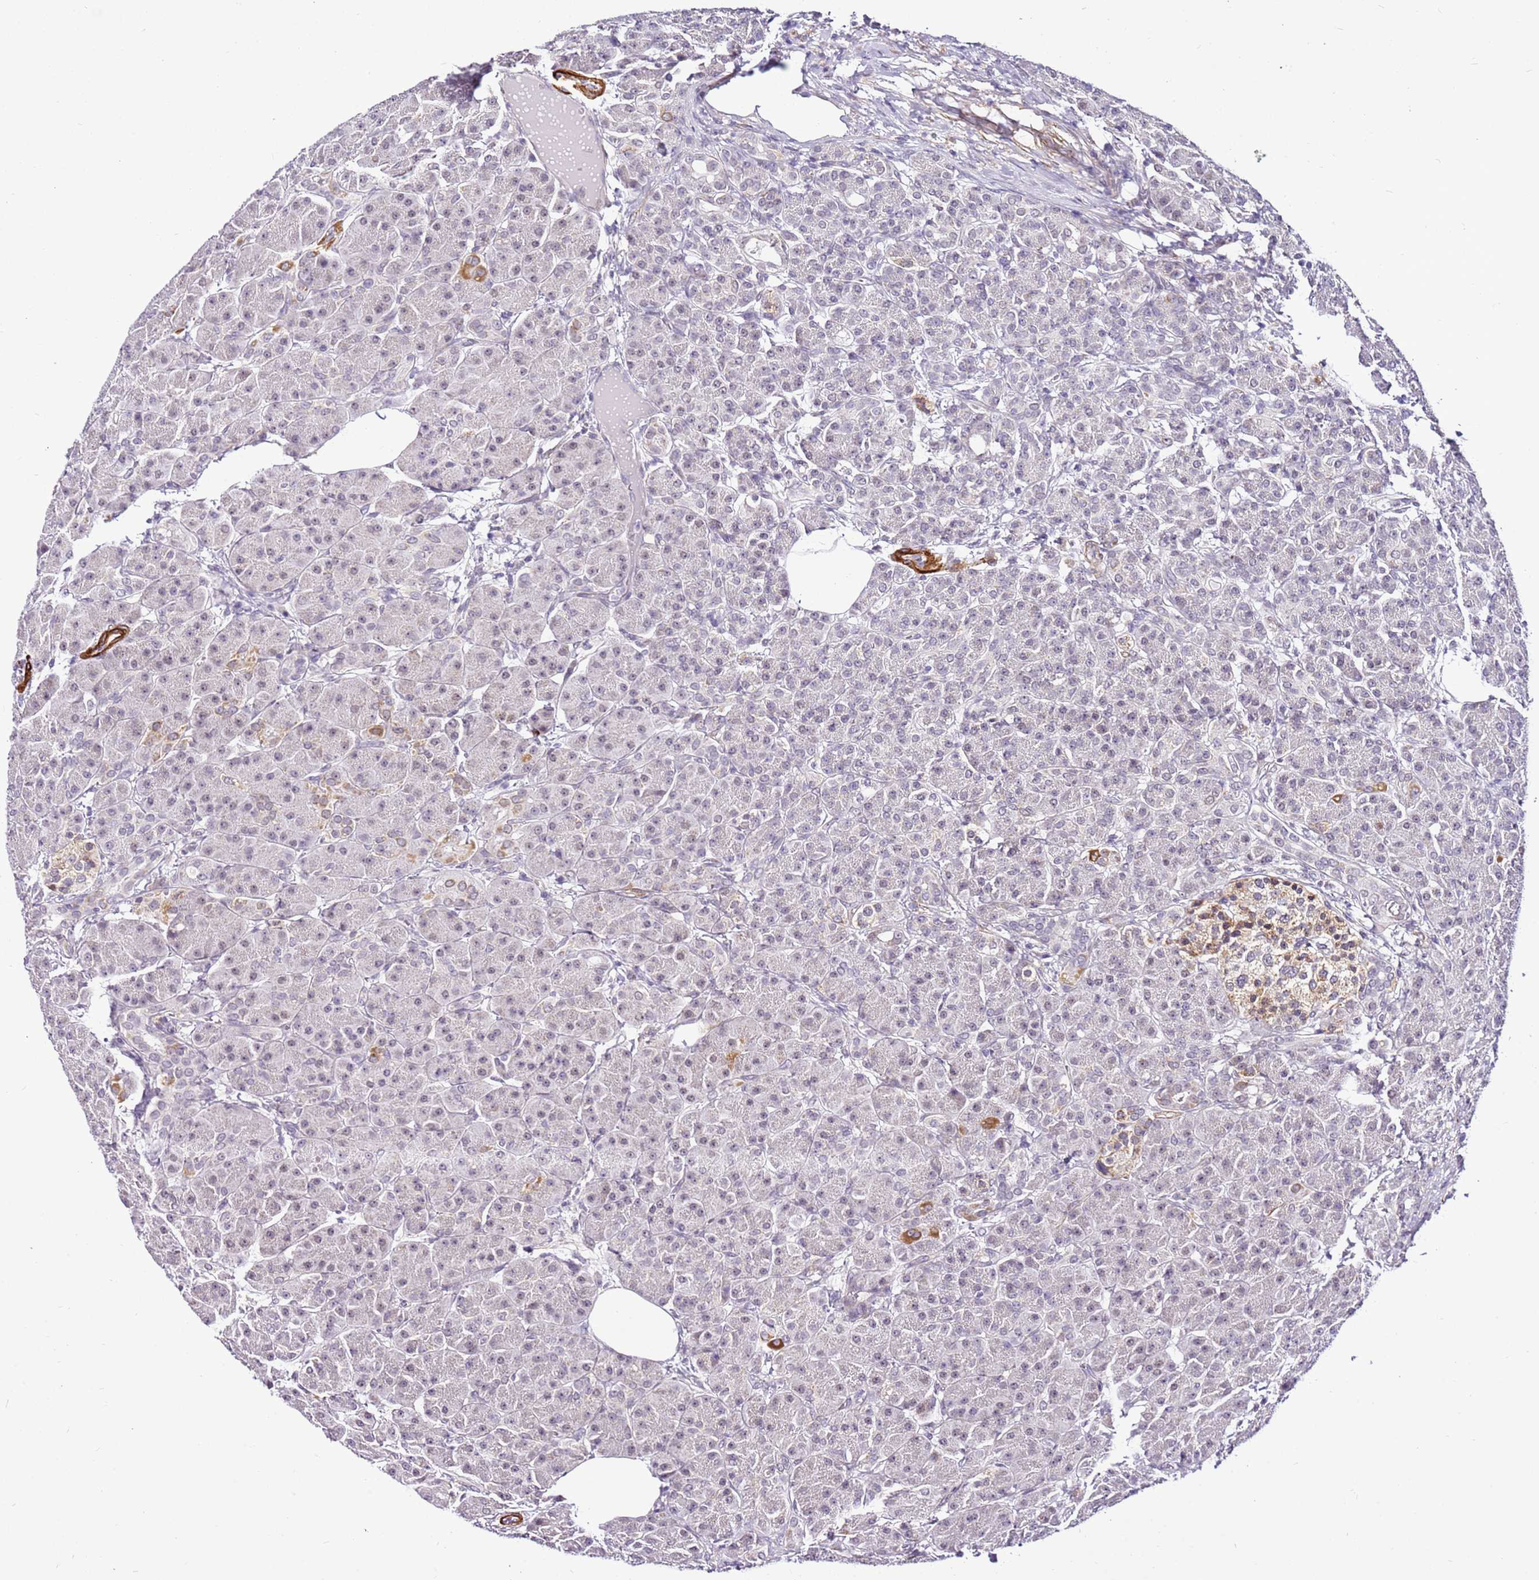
{"staining": {"intensity": "negative", "quantity": "none", "location": "none"}, "tissue": "pancreas", "cell_type": "Exocrine glandular cells", "image_type": "normal", "snomed": [{"axis": "morphology", "description": "Normal tissue, NOS"}, {"axis": "topography", "description": "Pancreas"}], "caption": "Protein analysis of unremarkable pancreas shows no significant expression in exocrine glandular cells. (DAB IHC with hematoxylin counter stain).", "gene": "SMIM4", "patient": {"sex": "male", "age": 63}}